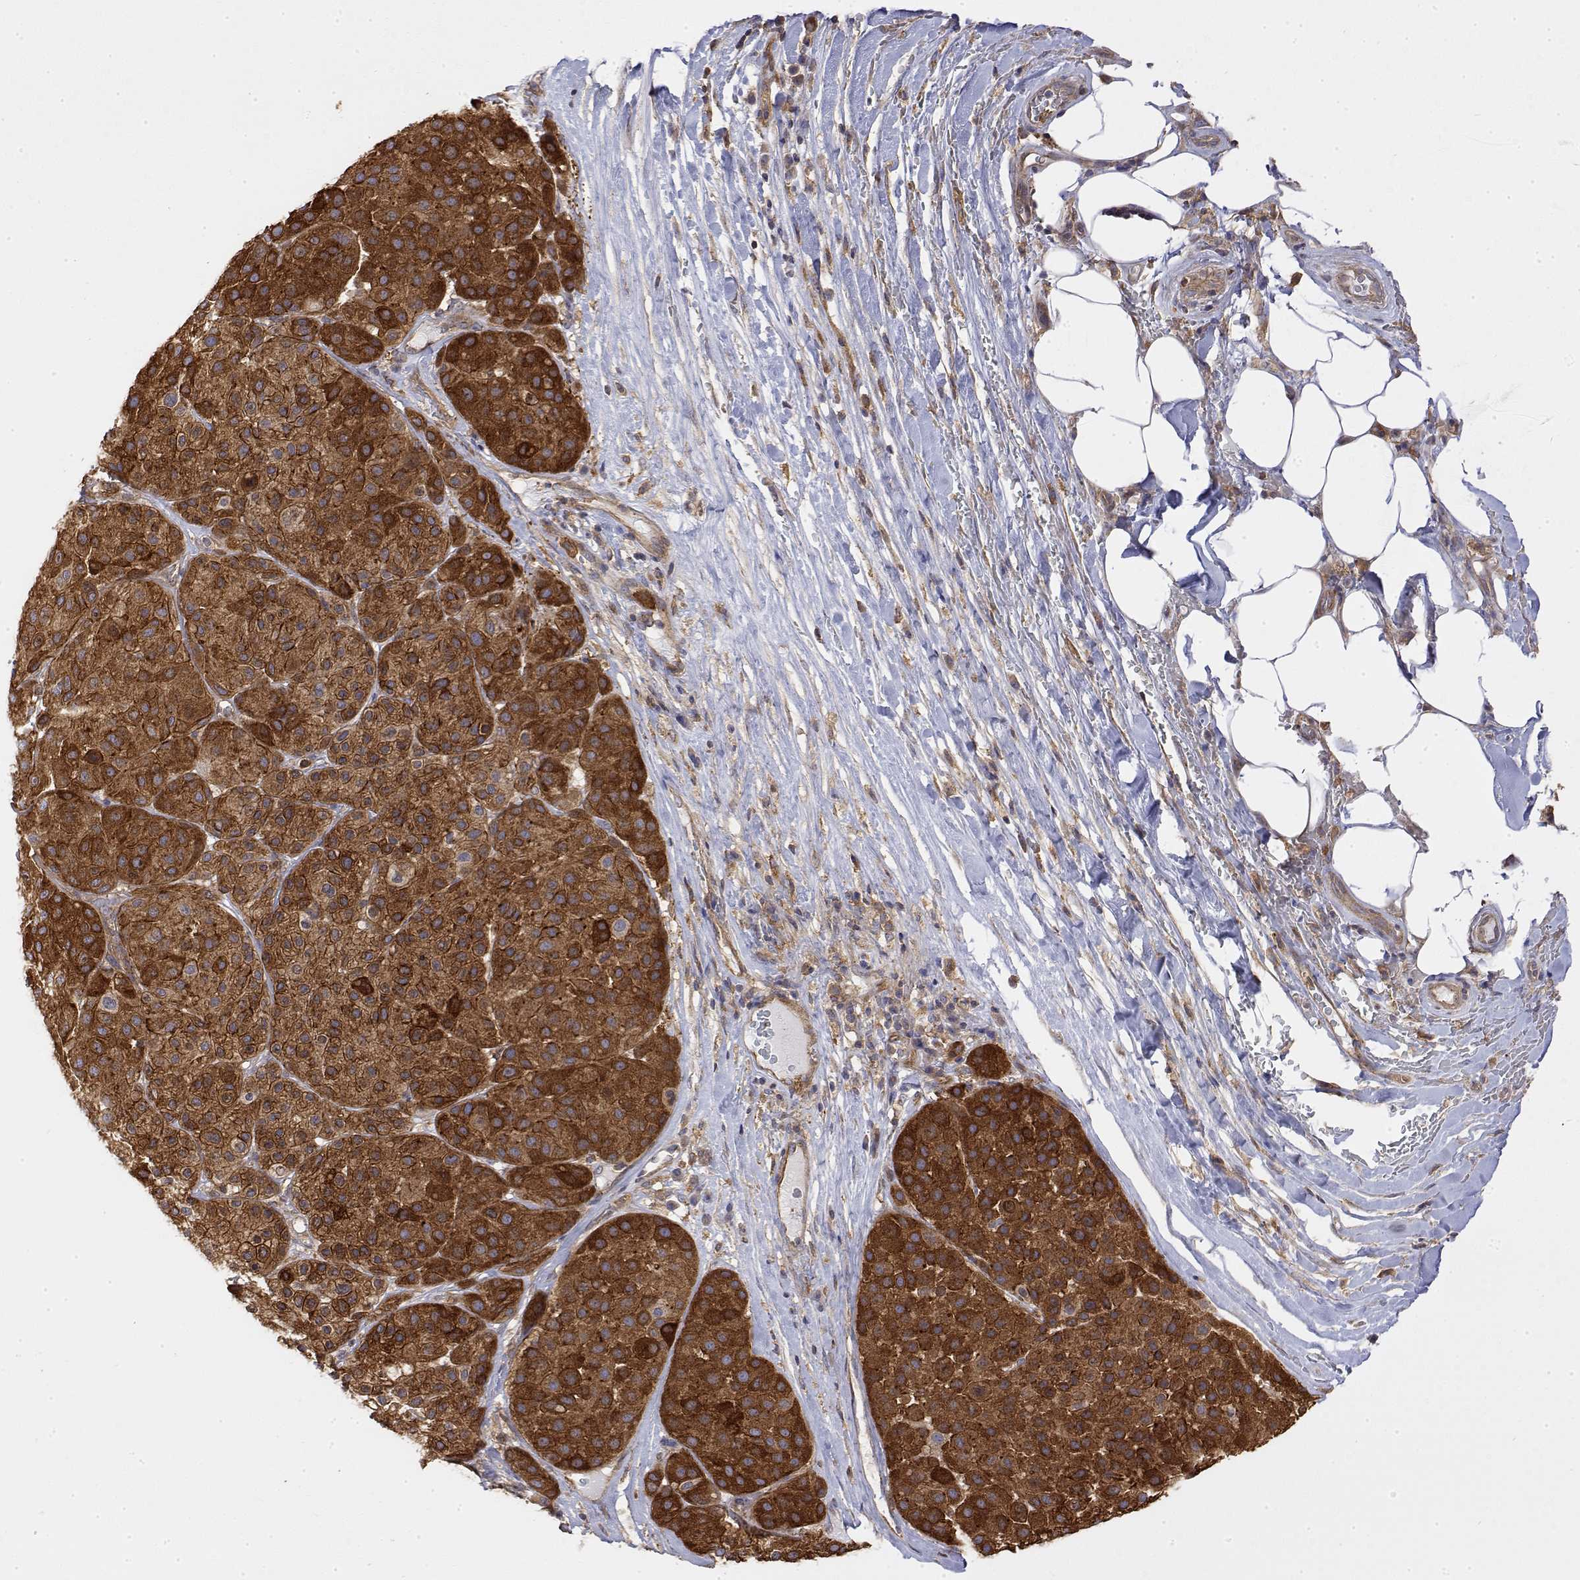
{"staining": {"intensity": "strong", "quantity": ">75%", "location": "cytoplasmic/membranous"}, "tissue": "melanoma", "cell_type": "Tumor cells", "image_type": "cancer", "snomed": [{"axis": "morphology", "description": "Malignant melanoma, Metastatic site"}, {"axis": "topography", "description": "Smooth muscle"}], "caption": "A brown stain highlights strong cytoplasmic/membranous positivity of a protein in human melanoma tumor cells.", "gene": "PACSIN2", "patient": {"sex": "male", "age": 41}}